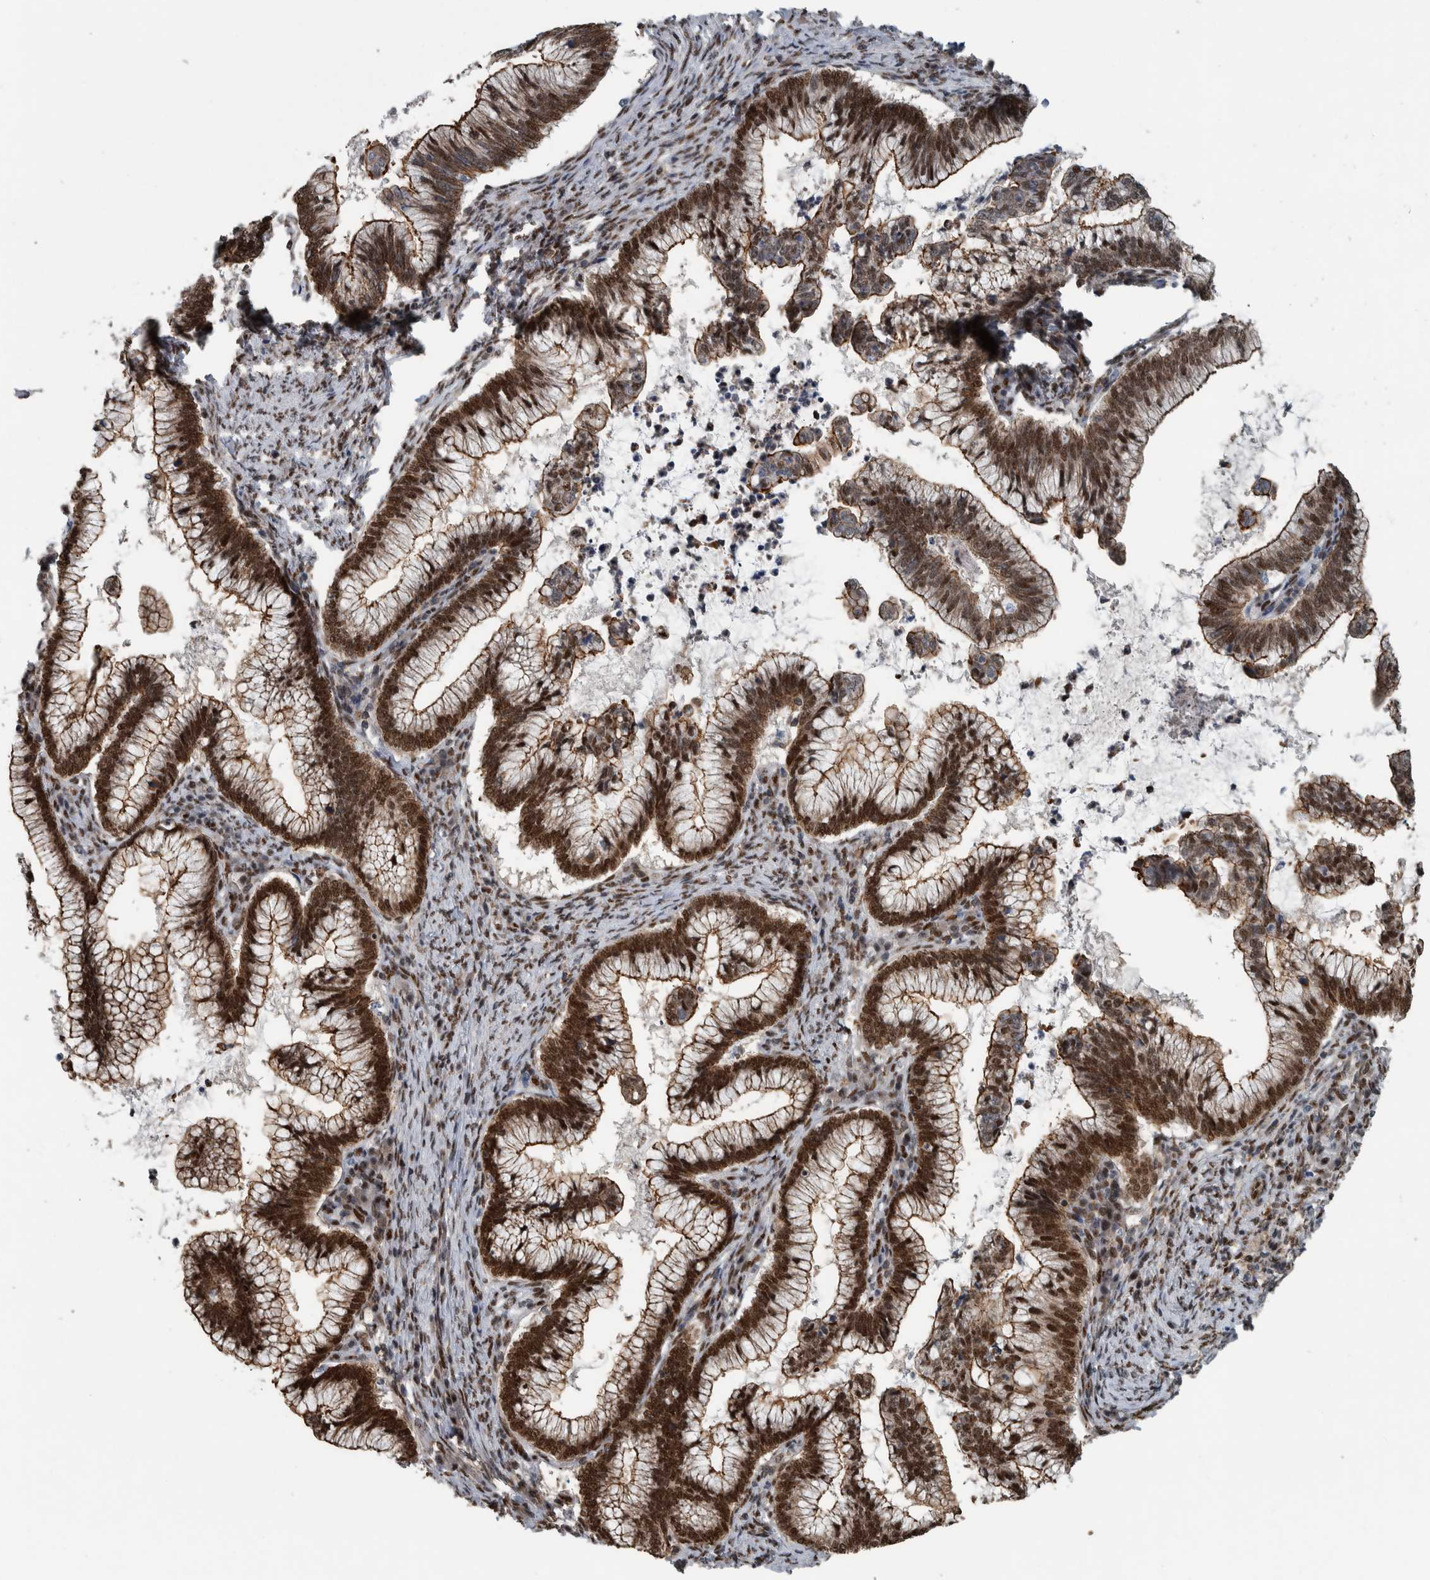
{"staining": {"intensity": "strong", "quantity": ">75%", "location": "cytoplasmic/membranous,nuclear"}, "tissue": "cervical cancer", "cell_type": "Tumor cells", "image_type": "cancer", "snomed": [{"axis": "morphology", "description": "Adenocarcinoma, NOS"}, {"axis": "topography", "description": "Cervix"}], "caption": "Human cervical cancer (adenocarcinoma) stained for a protein (brown) reveals strong cytoplasmic/membranous and nuclear positive positivity in about >75% of tumor cells.", "gene": "FAM135B", "patient": {"sex": "female", "age": 36}}